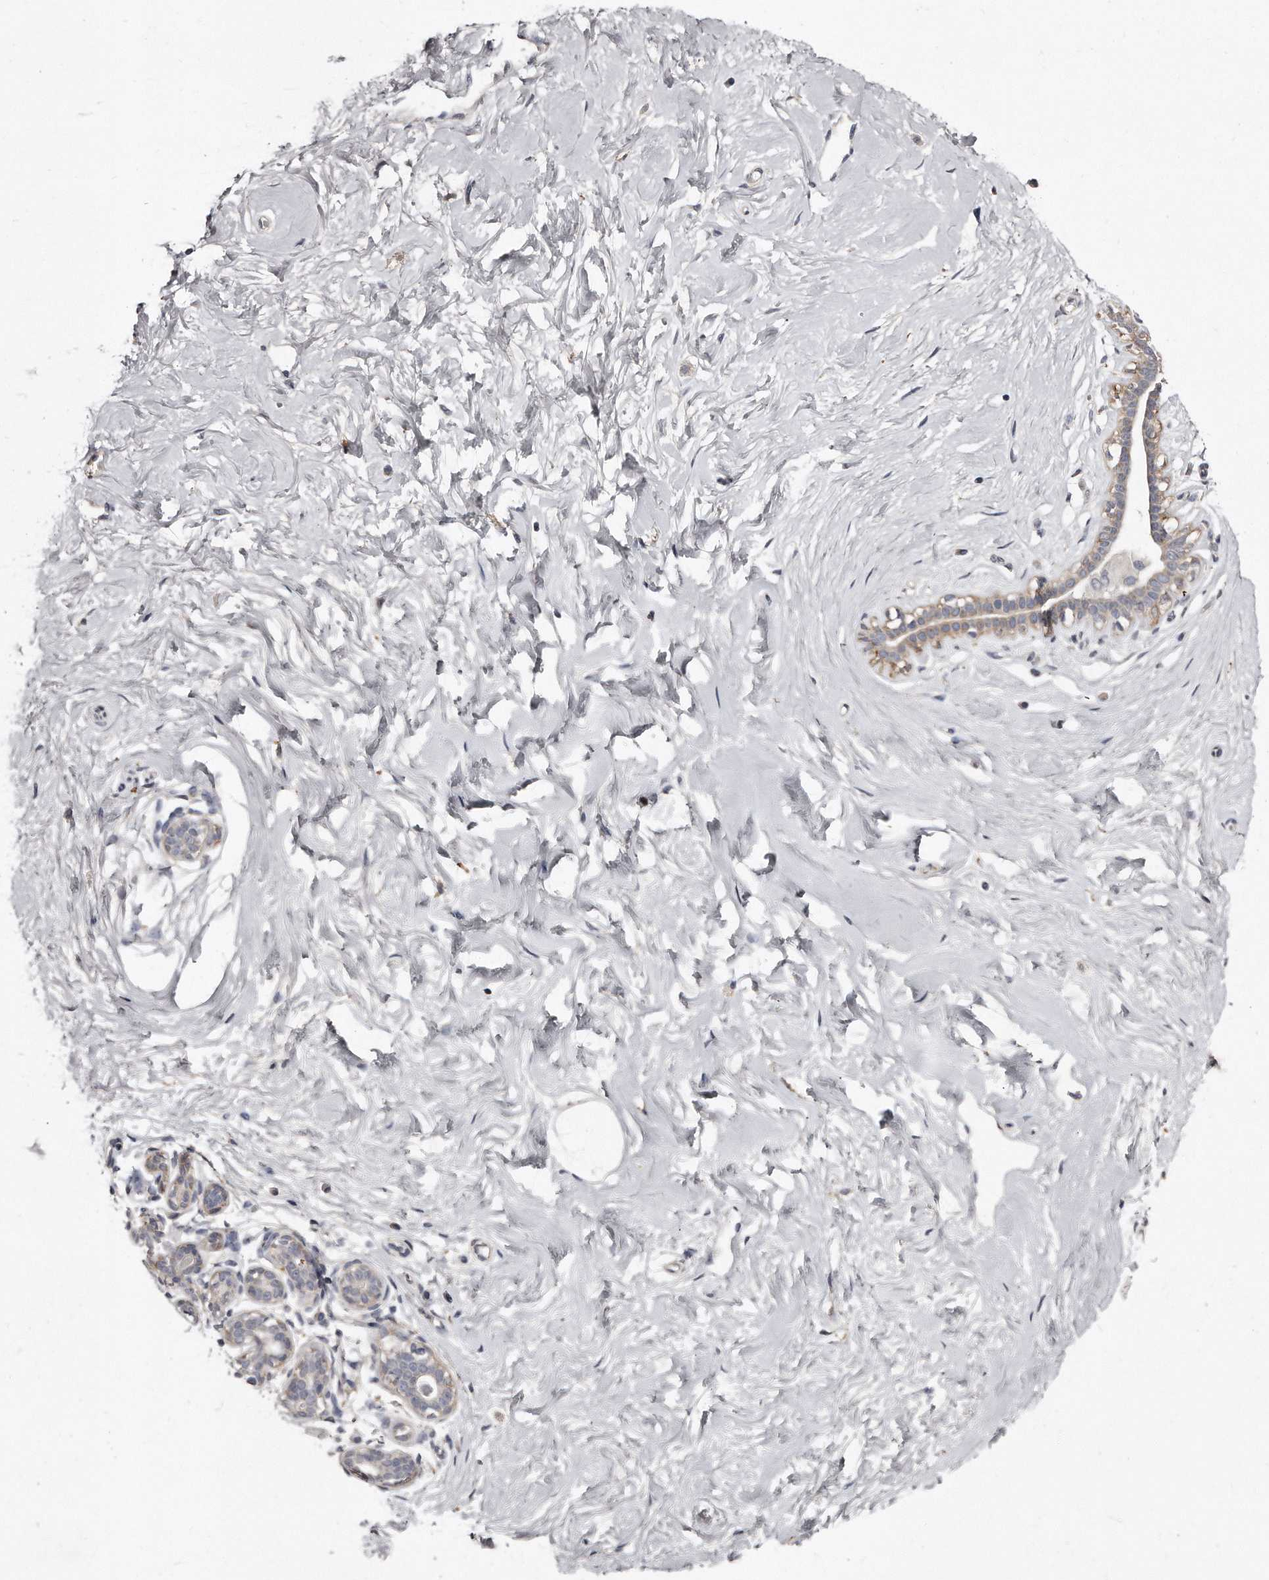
{"staining": {"intensity": "negative", "quantity": "none", "location": "none"}, "tissue": "breast", "cell_type": "Adipocytes", "image_type": "normal", "snomed": [{"axis": "morphology", "description": "Normal tissue, NOS"}, {"axis": "morphology", "description": "Adenoma, NOS"}, {"axis": "topography", "description": "Breast"}], "caption": "This image is of normal breast stained with immunohistochemistry to label a protein in brown with the nuclei are counter-stained blue. There is no staining in adipocytes. (Brightfield microscopy of DAB (3,3'-diaminobenzidine) immunohistochemistry (IHC) at high magnification).", "gene": "LMOD1", "patient": {"sex": "female", "age": 23}}